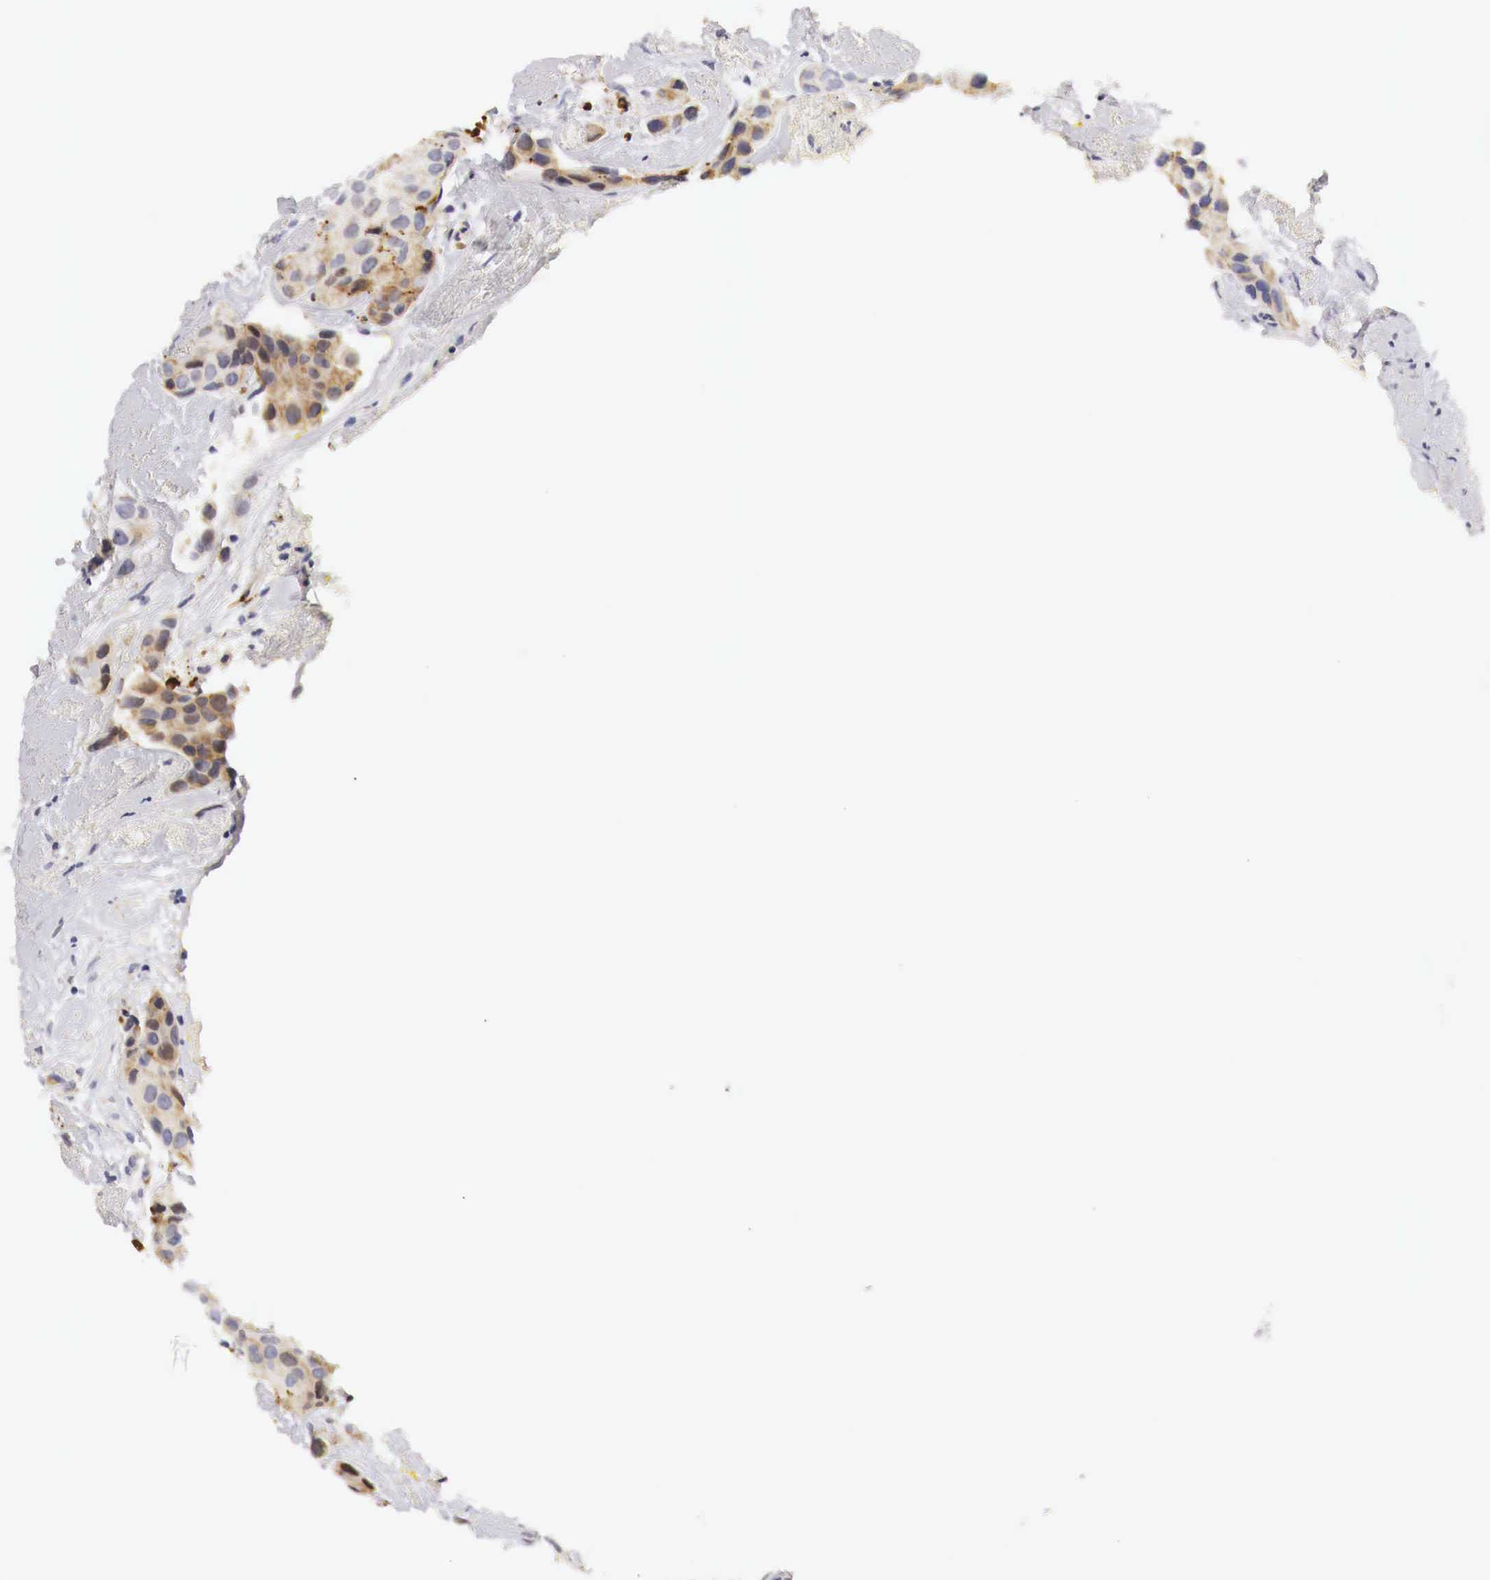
{"staining": {"intensity": "moderate", "quantity": "25%-75%", "location": "cytoplasmic/membranous"}, "tissue": "breast cancer", "cell_type": "Tumor cells", "image_type": "cancer", "snomed": [{"axis": "morphology", "description": "Duct carcinoma"}, {"axis": "topography", "description": "Breast"}], "caption": "Invasive ductal carcinoma (breast) tissue shows moderate cytoplasmic/membranous staining in approximately 25%-75% of tumor cells, visualized by immunohistochemistry.", "gene": "CASP3", "patient": {"sex": "female", "age": 68}}